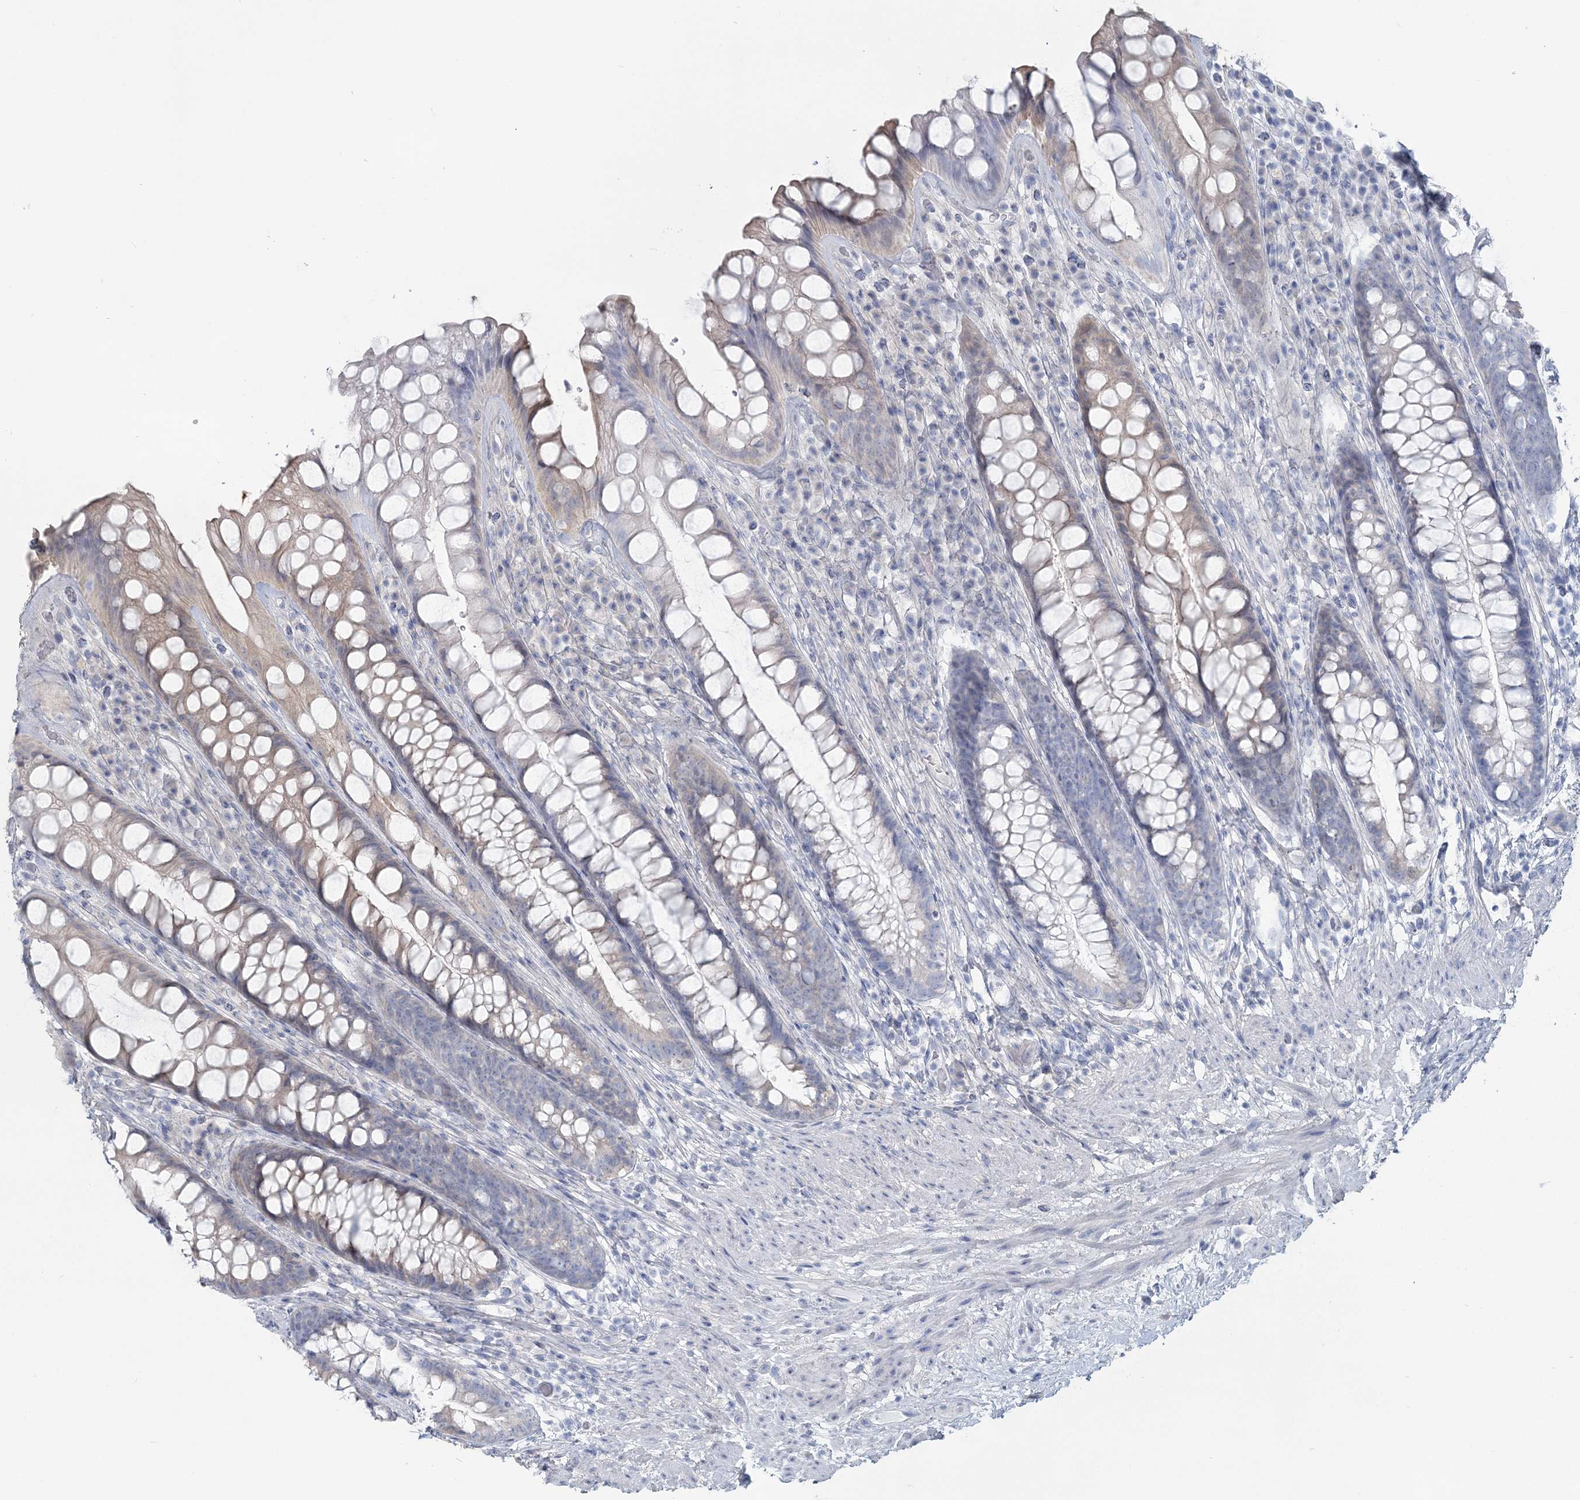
{"staining": {"intensity": "weak", "quantity": "25%-75%", "location": "cytoplasmic/membranous"}, "tissue": "rectum", "cell_type": "Glandular cells", "image_type": "normal", "snomed": [{"axis": "morphology", "description": "Normal tissue, NOS"}, {"axis": "topography", "description": "Rectum"}], "caption": "An image of human rectum stained for a protein demonstrates weak cytoplasmic/membranous brown staining in glandular cells. The staining was performed using DAB, with brown indicating positive protein expression. Nuclei are stained blue with hematoxylin.", "gene": "CMBL", "patient": {"sex": "male", "age": 74}}